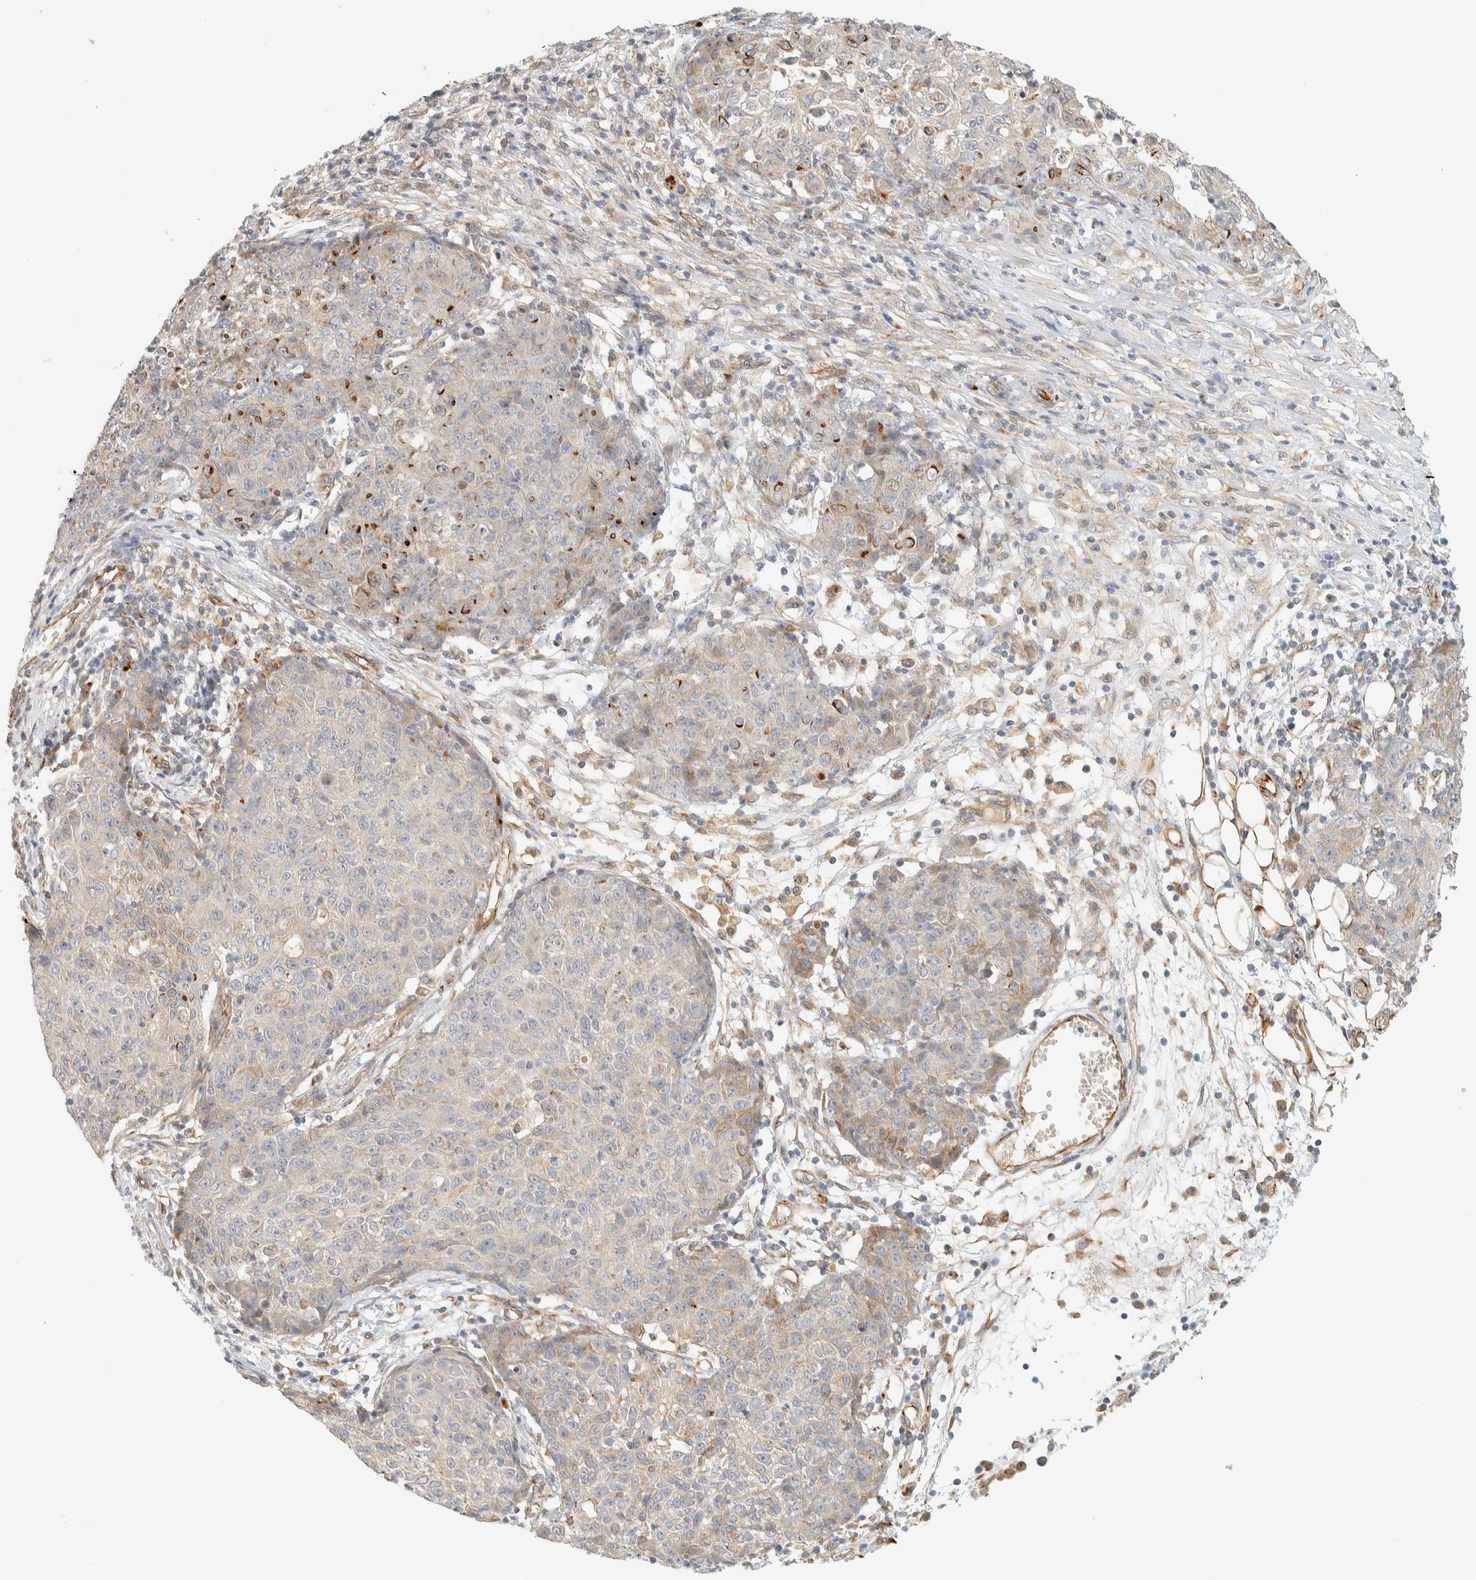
{"staining": {"intensity": "weak", "quantity": "<25%", "location": "cytoplasmic/membranous"}, "tissue": "ovarian cancer", "cell_type": "Tumor cells", "image_type": "cancer", "snomed": [{"axis": "morphology", "description": "Carcinoma, endometroid"}, {"axis": "topography", "description": "Ovary"}], "caption": "Immunohistochemistry of human ovarian cancer (endometroid carcinoma) displays no positivity in tumor cells.", "gene": "FAT1", "patient": {"sex": "female", "age": 42}}